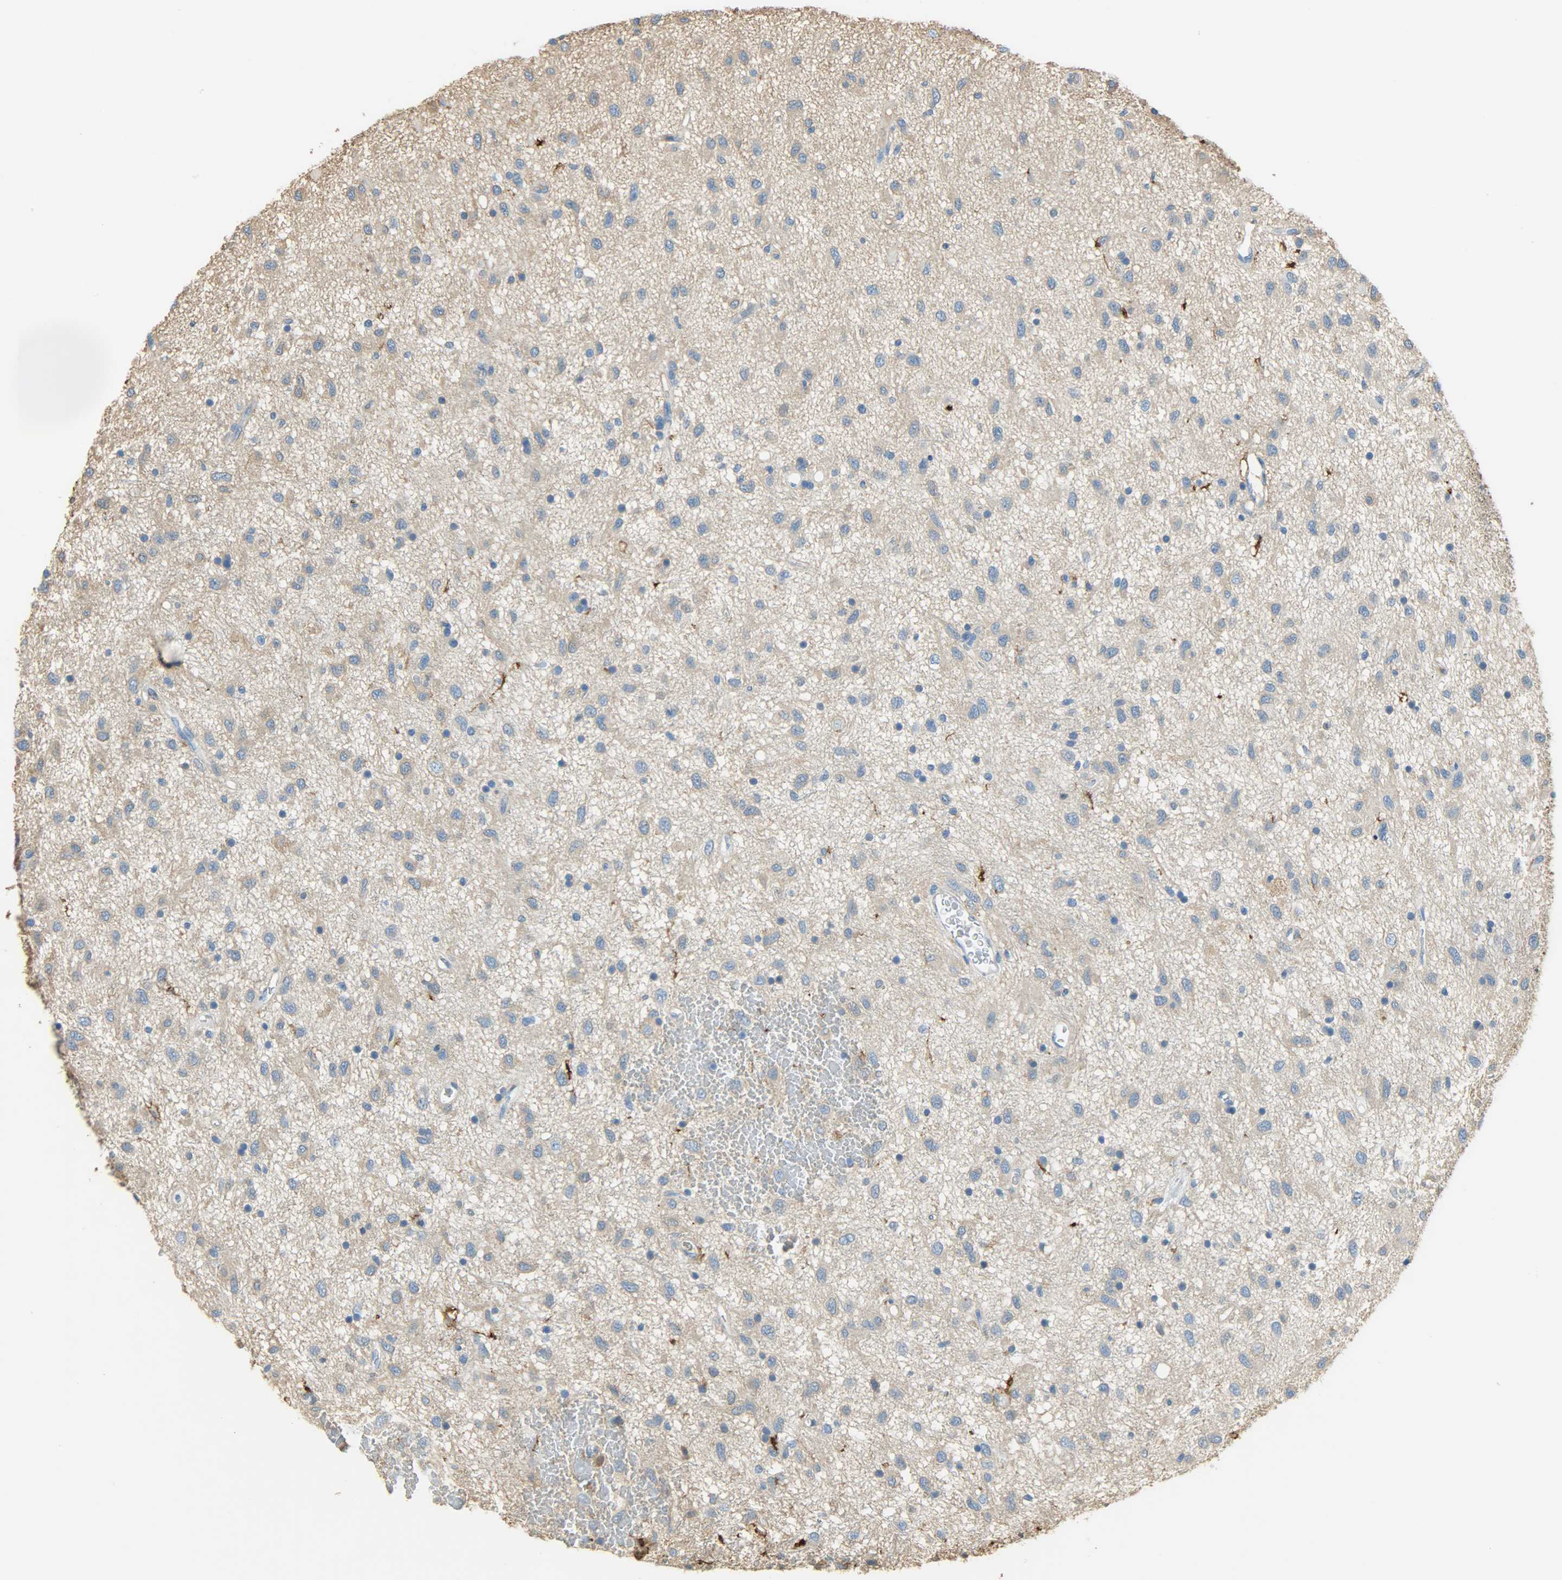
{"staining": {"intensity": "negative", "quantity": "none", "location": "none"}, "tissue": "glioma", "cell_type": "Tumor cells", "image_type": "cancer", "snomed": [{"axis": "morphology", "description": "Glioma, malignant, Low grade"}, {"axis": "topography", "description": "Brain"}], "caption": "Immunohistochemical staining of human malignant glioma (low-grade) demonstrates no significant staining in tumor cells.", "gene": "ANXA6", "patient": {"sex": "male", "age": 77}}